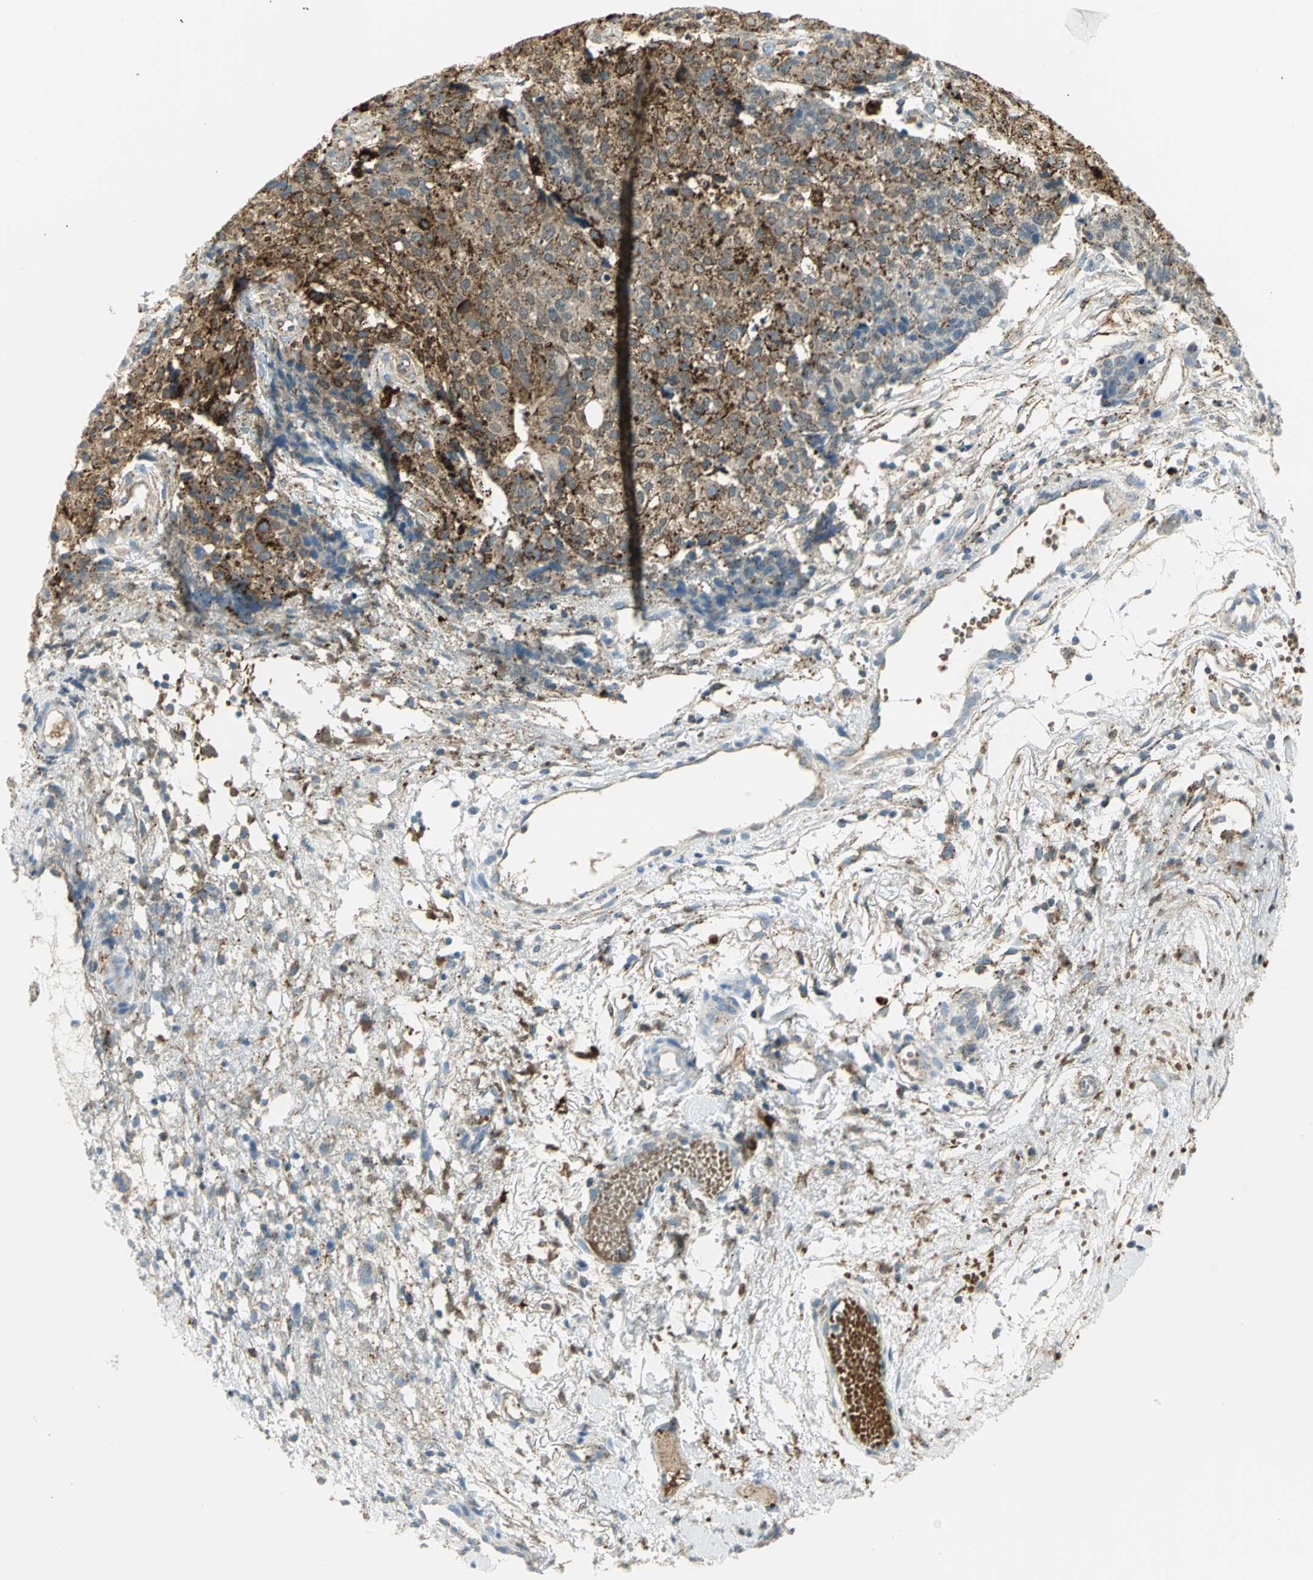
{"staining": {"intensity": "strong", "quantity": ">75%", "location": "cytoplasmic/membranous"}, "tissue": "ovarian cancer", "cell_type": "Tumor cells", "image_type": "cancer", "snomed": [{"axis": "morphology", "description": "Carcinoma, endometroid"}, {"axis": "topography", "description": "Ovary"}], "caption": "The histopathology image shows staining of ovarian endometroid carcinoma, revealing strong cytoplasmic/membranous protein staining (brown color) within tumor cells. (brown staining indicates protein expression, while blue staining denotes nuclei).", "gene": "ARSA", "patient": {"sex": "female", "age": 42}}